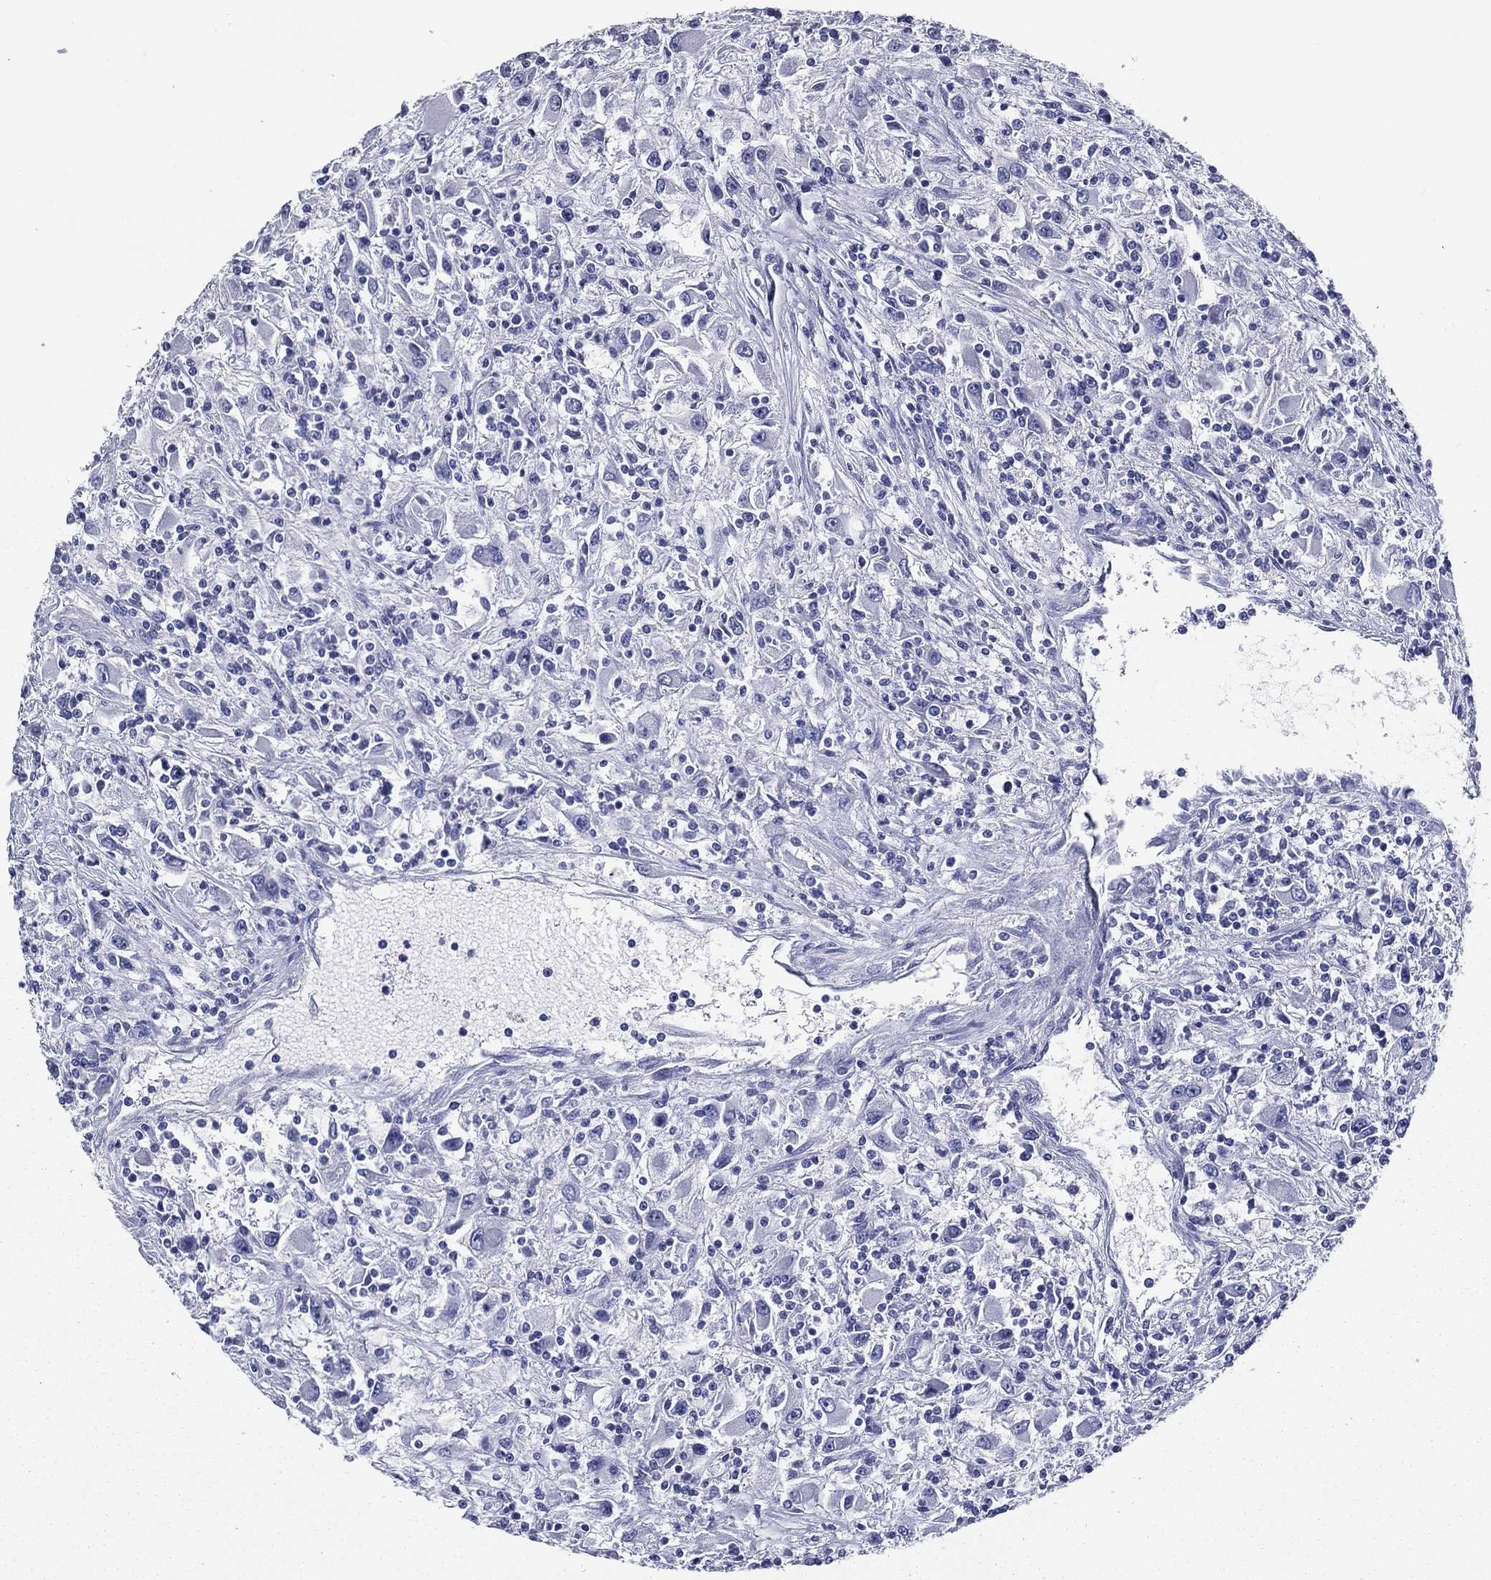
{"staining": {"intensity": "negative", "quantity": "none", "location": "none"}, "tissue": "renal cancer", "cell_type": "Tumor cells", "image_type": "cancer", "snomed": [{"axis": "morphology", "description": "Adenocarcinoma, NOS"}, {"axis": "topography", "description": "Kidney"}], "caption": "Micrograph shows no significant protein staining in tumor cells of renal adenocarcinoma. (Stains: DAB IHC with hematoxylin counter stain, Microscopy: brightfield microscopy at high magnification).", "gene": "ACE2", "patient": {"sex": "female", "age": 67}}